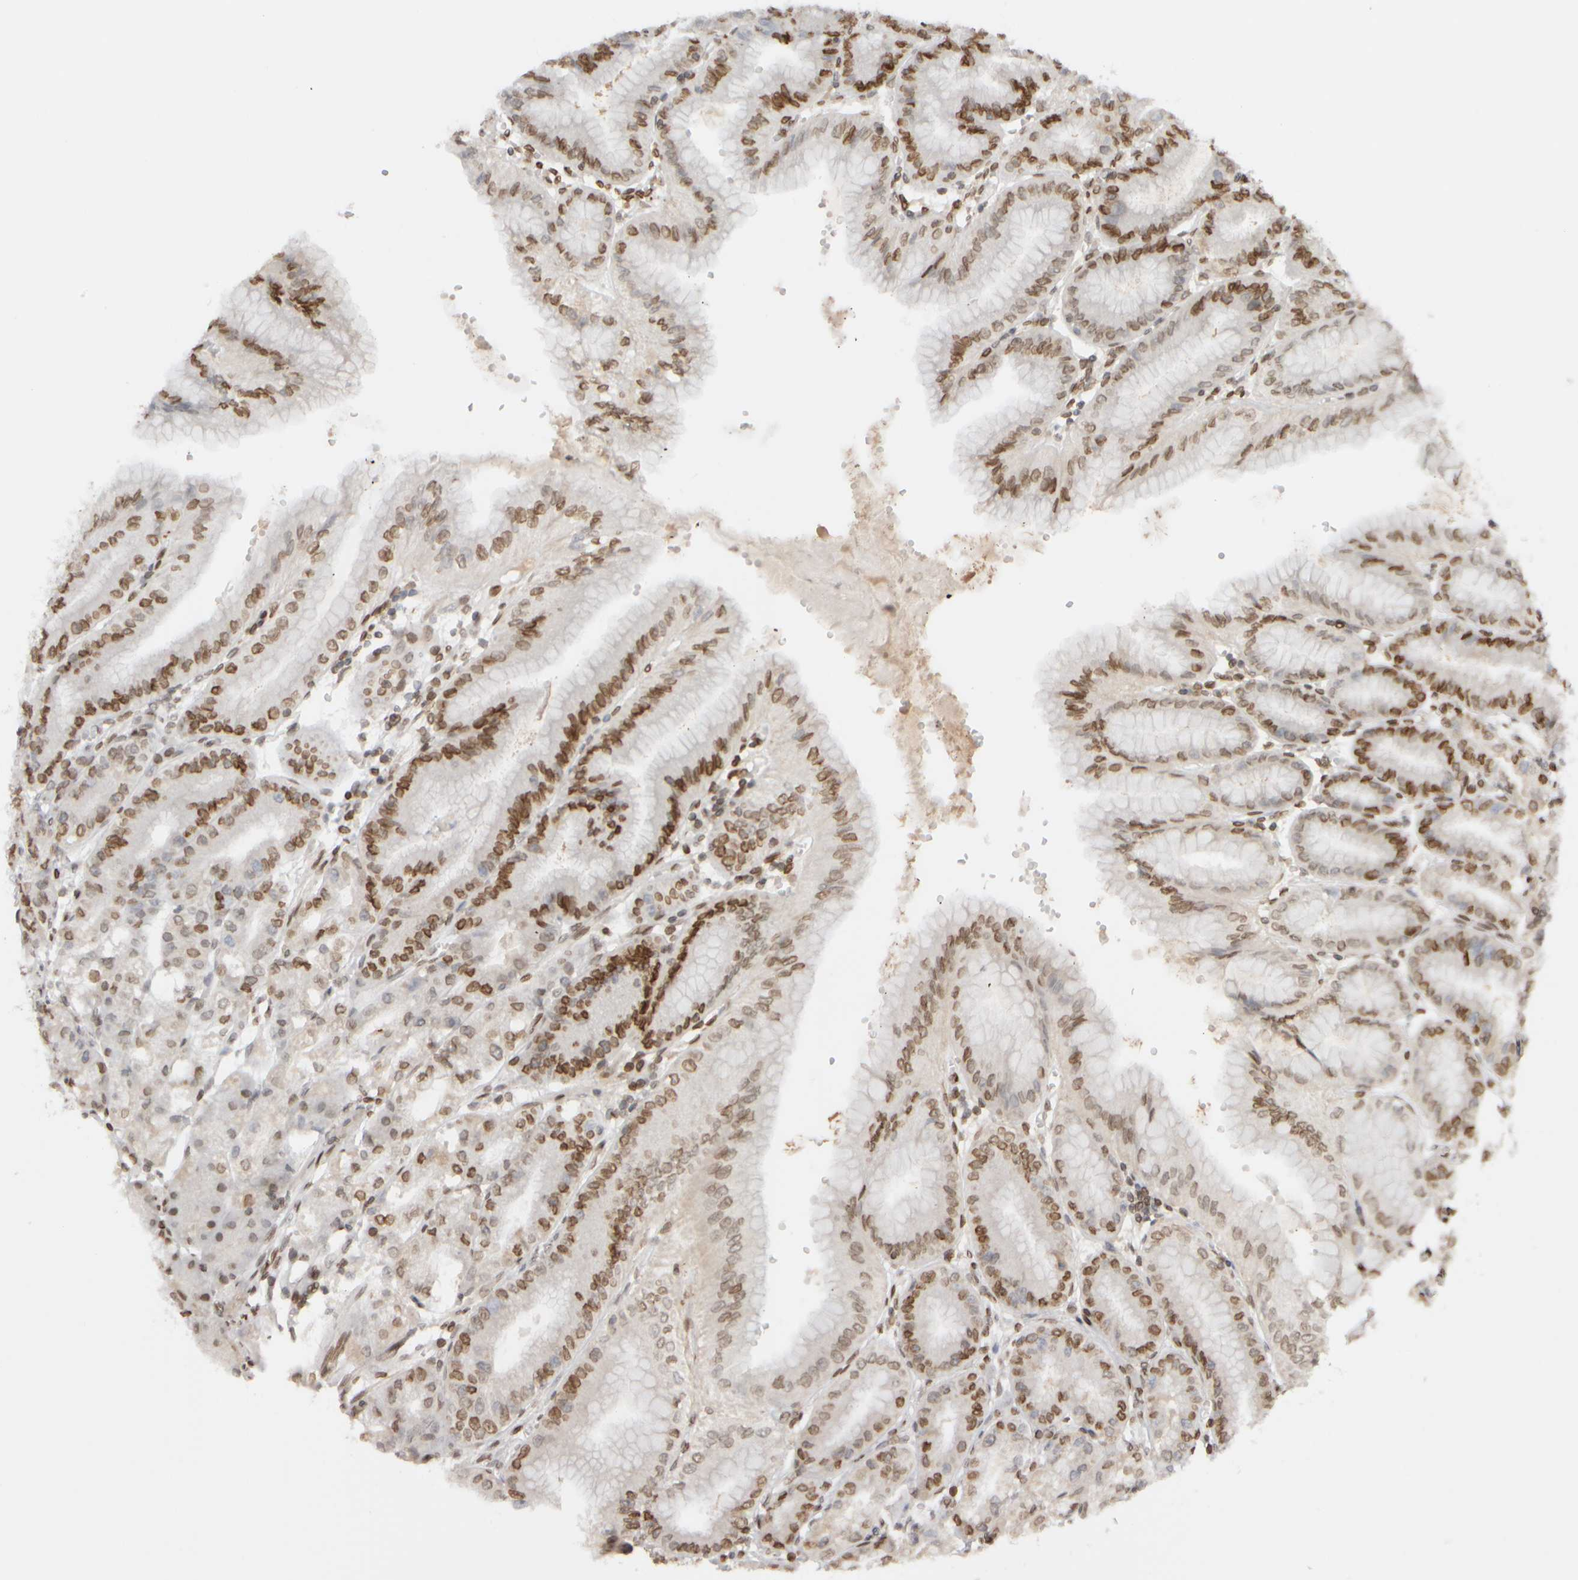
{"staining": {"intensity": "strong", "quantity": ">75%", "location": "cytoplasmic/membranous,nuclear"}, "tissue": "stomach", "cell_type": "Glandular cells", "image_type": "normal", "snomed": [{"axis": "morphology", "description": "Normal tissue, NOS"}, {"axis": "topography", "description": "Stomach, lower"}], "caption": "Immunohistochemistry (IHC) photomicrograph of benign stomach stained for a protein (brown), which reveals high levels of strong cytoplasmic/membranous,nuclear positivity in approximately >75% of glandular cells.", "gene": "ZC3HC1", "patient": {"sex": "male", "age": 71}}